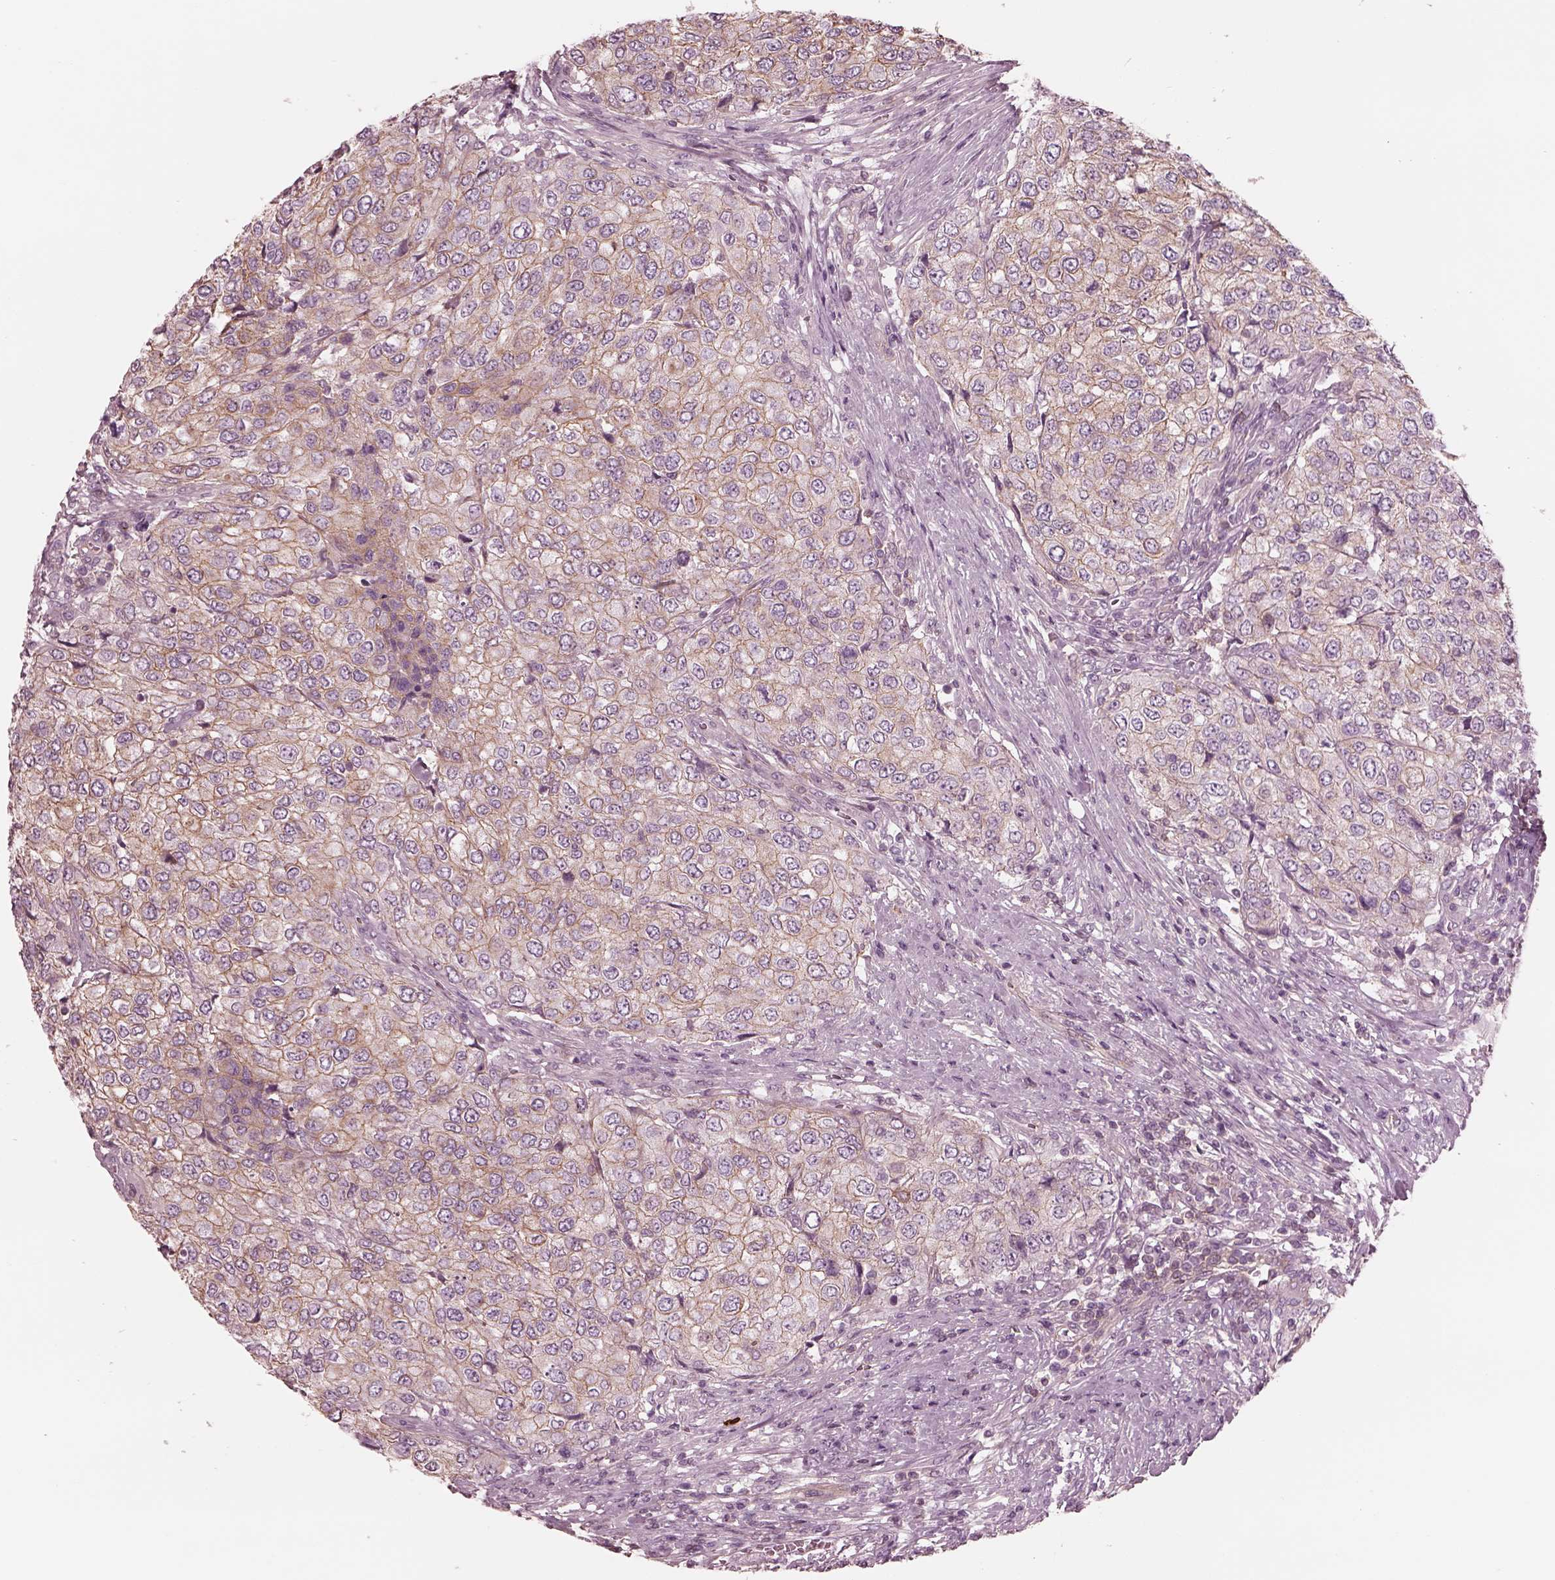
{"staining": {"intensity": "weak", "quantity": ">75%", "location": "cytoplasmic/membranous"}, "tissue": "urothelial cancer", "cell_type": "Tumor cells", "image_type": "cancer", "snomed": [{"axis": "morphology", "description": "Urothelial carcinoma, High grade"}, {"axis": "topography", "description": "Urinary bladder"}], "caption": "Immunohistochemical staining of human urothelial cancer exhibits low levels of weak cytoplasmic/membranous expression in about >75% of tumor cells.", "gene": "ELAPOR1", "patient": {"sex": "female", "age": 78}}